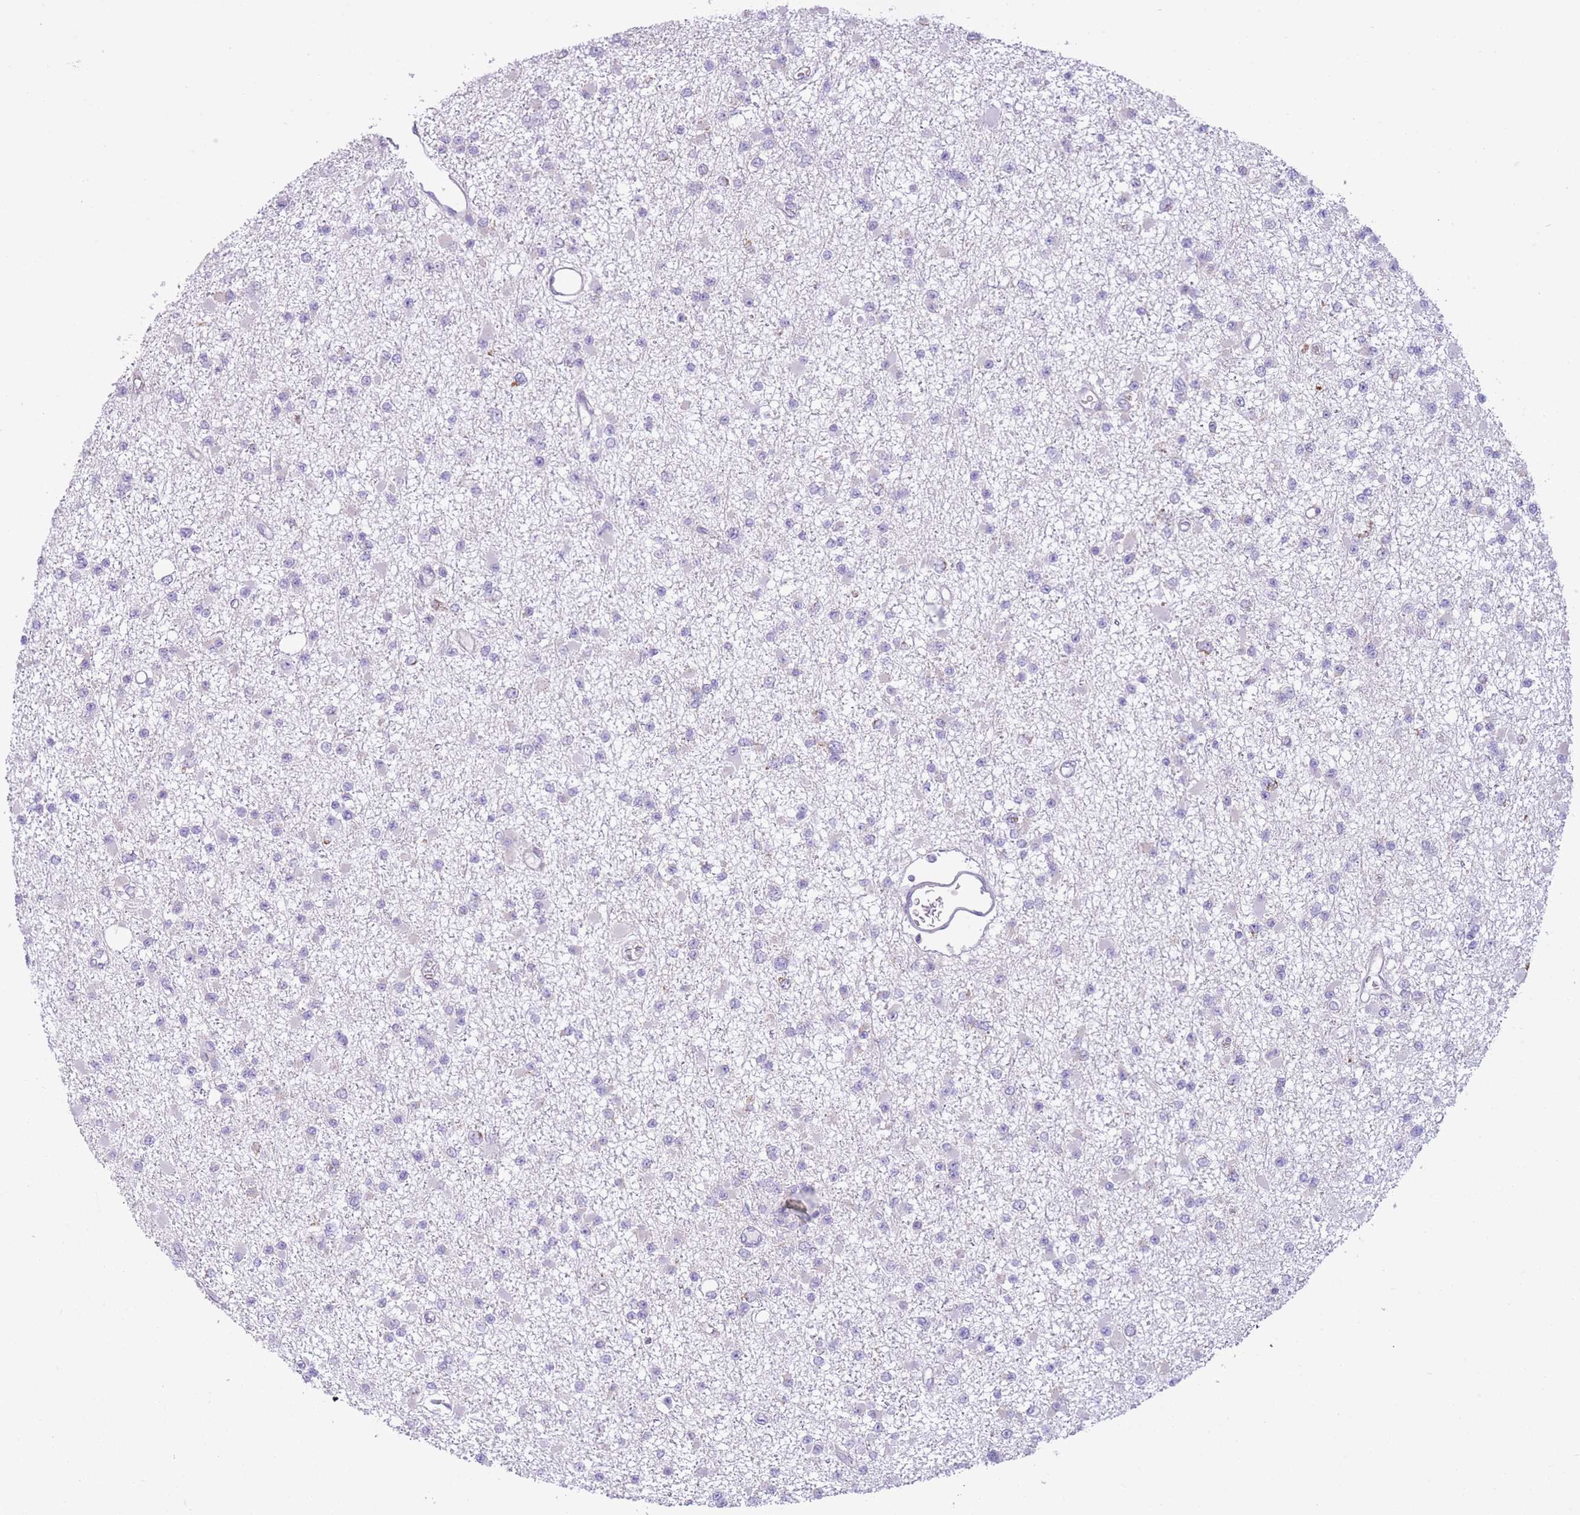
{"staining": {"intensity": "negative", "quantity": "none", "location": "none"}, "tissue": "glioma", "cell_type": "Tumor cells", "image_type": "cancer", "snomed": [{"axis": "morphology", "description": "Glioma, malignant, Low grade"}, {"axis": "topography", "description": "Brain"}], "caption": "Tumor cells are negative for protein expression in human low-grade glioma (malignant).", "gene": "PDHA1", "patient": {"sex": "female", "age": 22}}